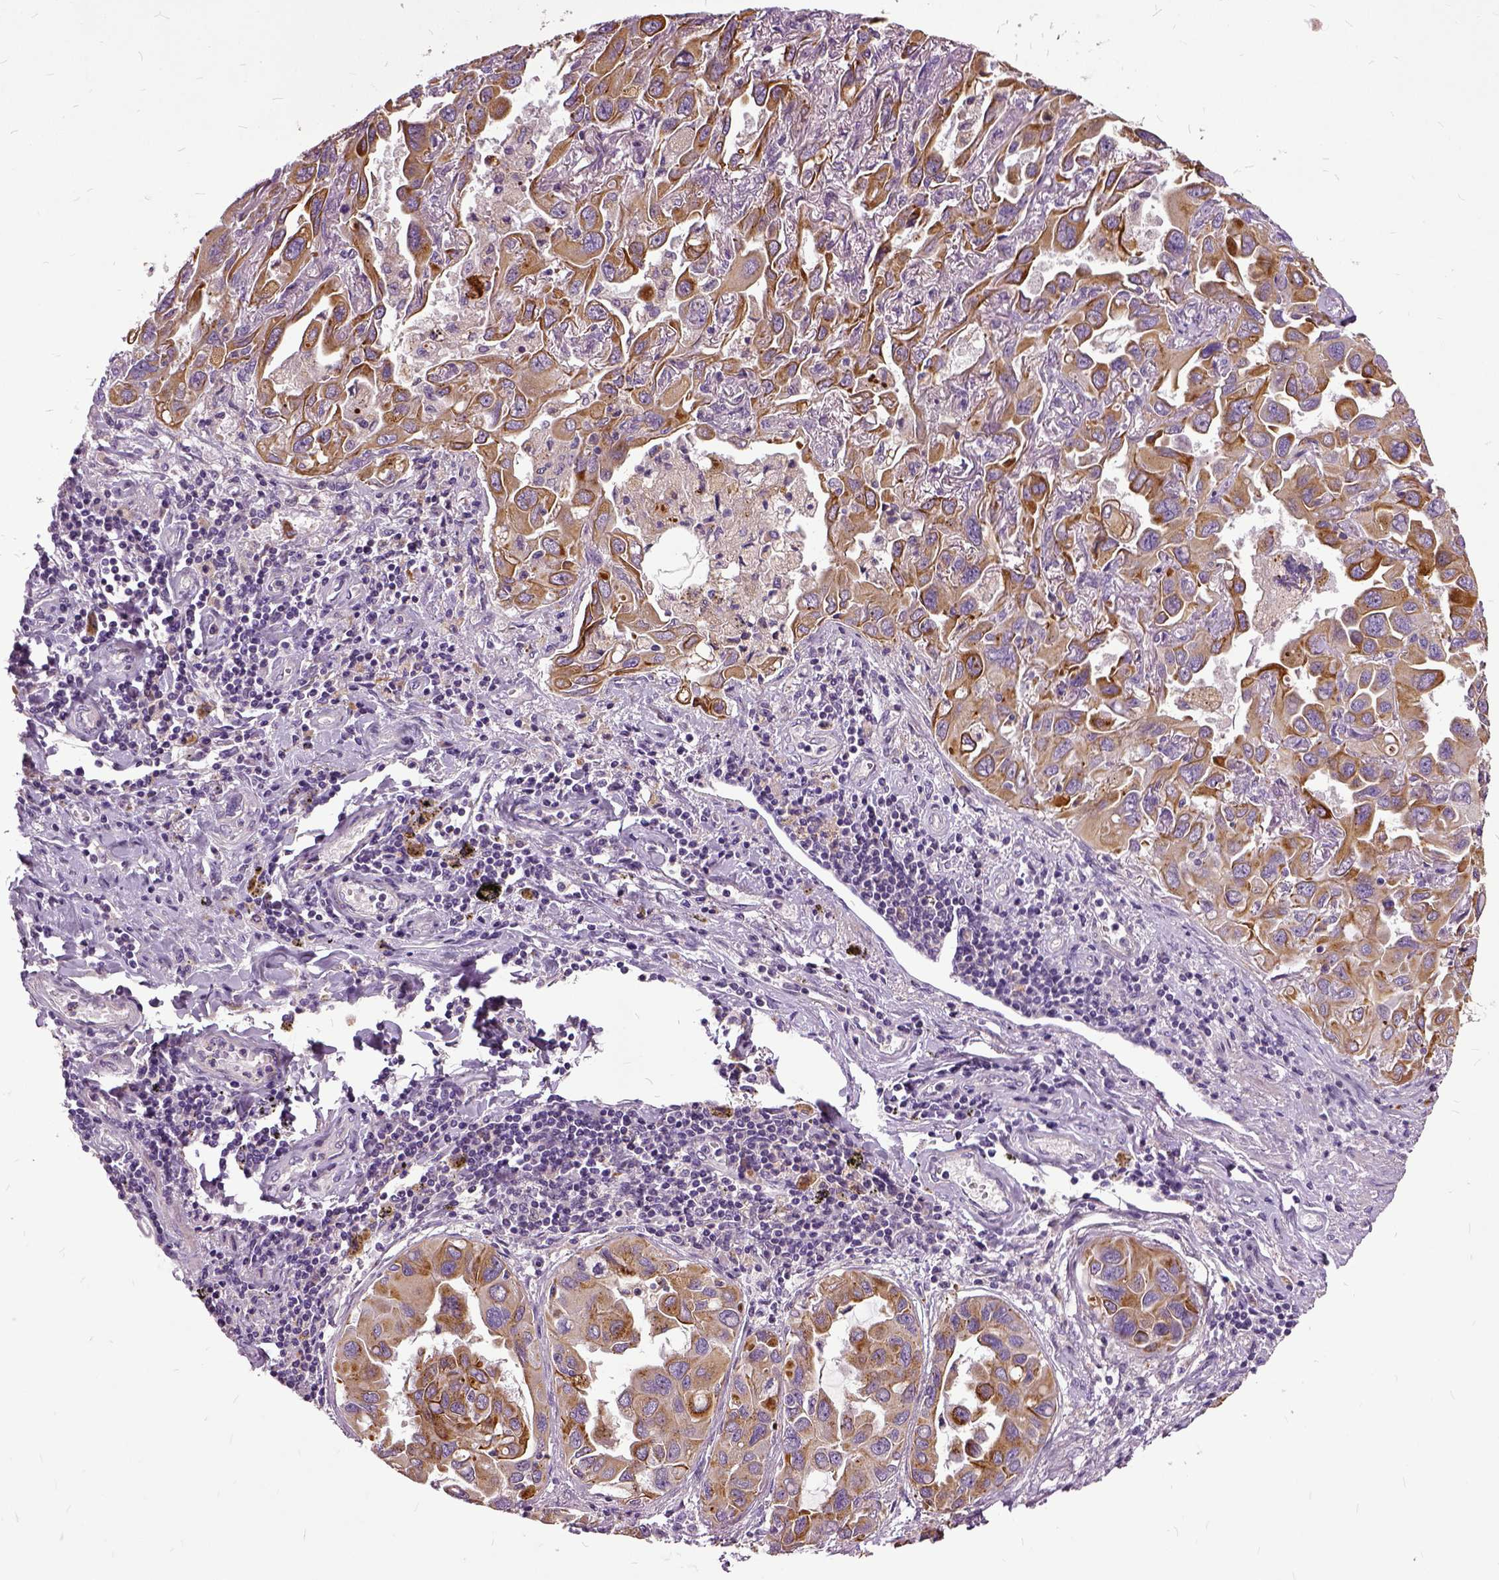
{"staining": {"intensity": "moderate", "quantity": ">75%", "location": "cytoplasmic/membranous"}, "tissue": "lung cancer", "cell_type": "Tumor cells", "image_type": "cancer", "snomed": [{"axis": "morphology", "description": "Adenocarcinoma, NOS"}, {"axis": "topography", "description": "Lung"}], "caption": "Moderate cytoplasmic/membranous positivity for a protein is seen in approximately >75% of tumor cells of adenocarcinoma (lung) using immunohistochemistry.", "gene": "ILRUN", "patient": {"sex": "male", "age": 64}}